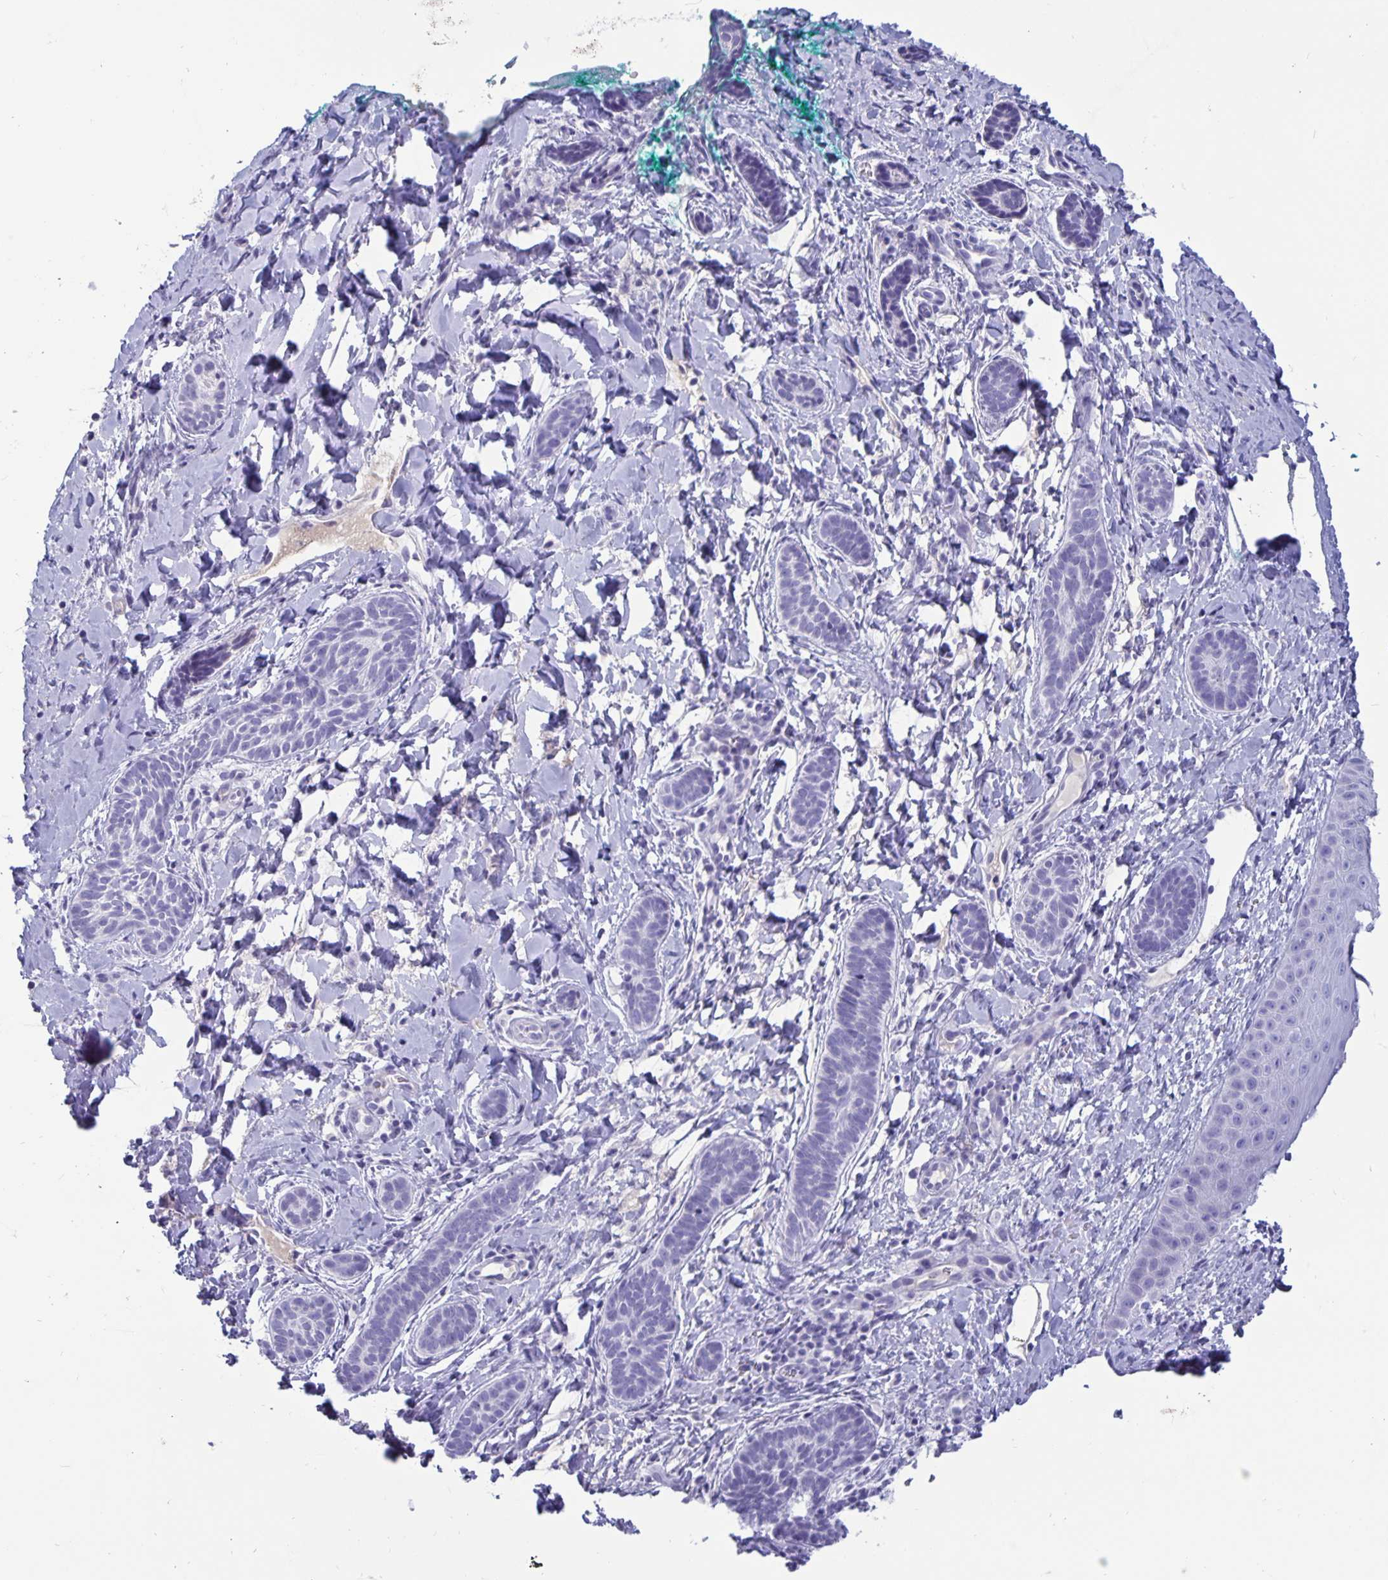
{"staining": {"intensity": "negative", "quantity": "none", "location": "none"}, "tissue": "skin cancer", "cell_type": "Tumor cells", "image_type": "cancer", "snomed": [{"axis": "morphology", "description": "Basal cell carcinoma"}, {"axis": "topography", "description": "Skin"}], "caption": "High magnification brightfield microscopy of skin cancer stained with DAB (brown) and counterstained with hematoxylin (blue): tumor cells show no significant expression.", "gene": "BPIFA3", "patient": {"sex": "male", "age": 63}}